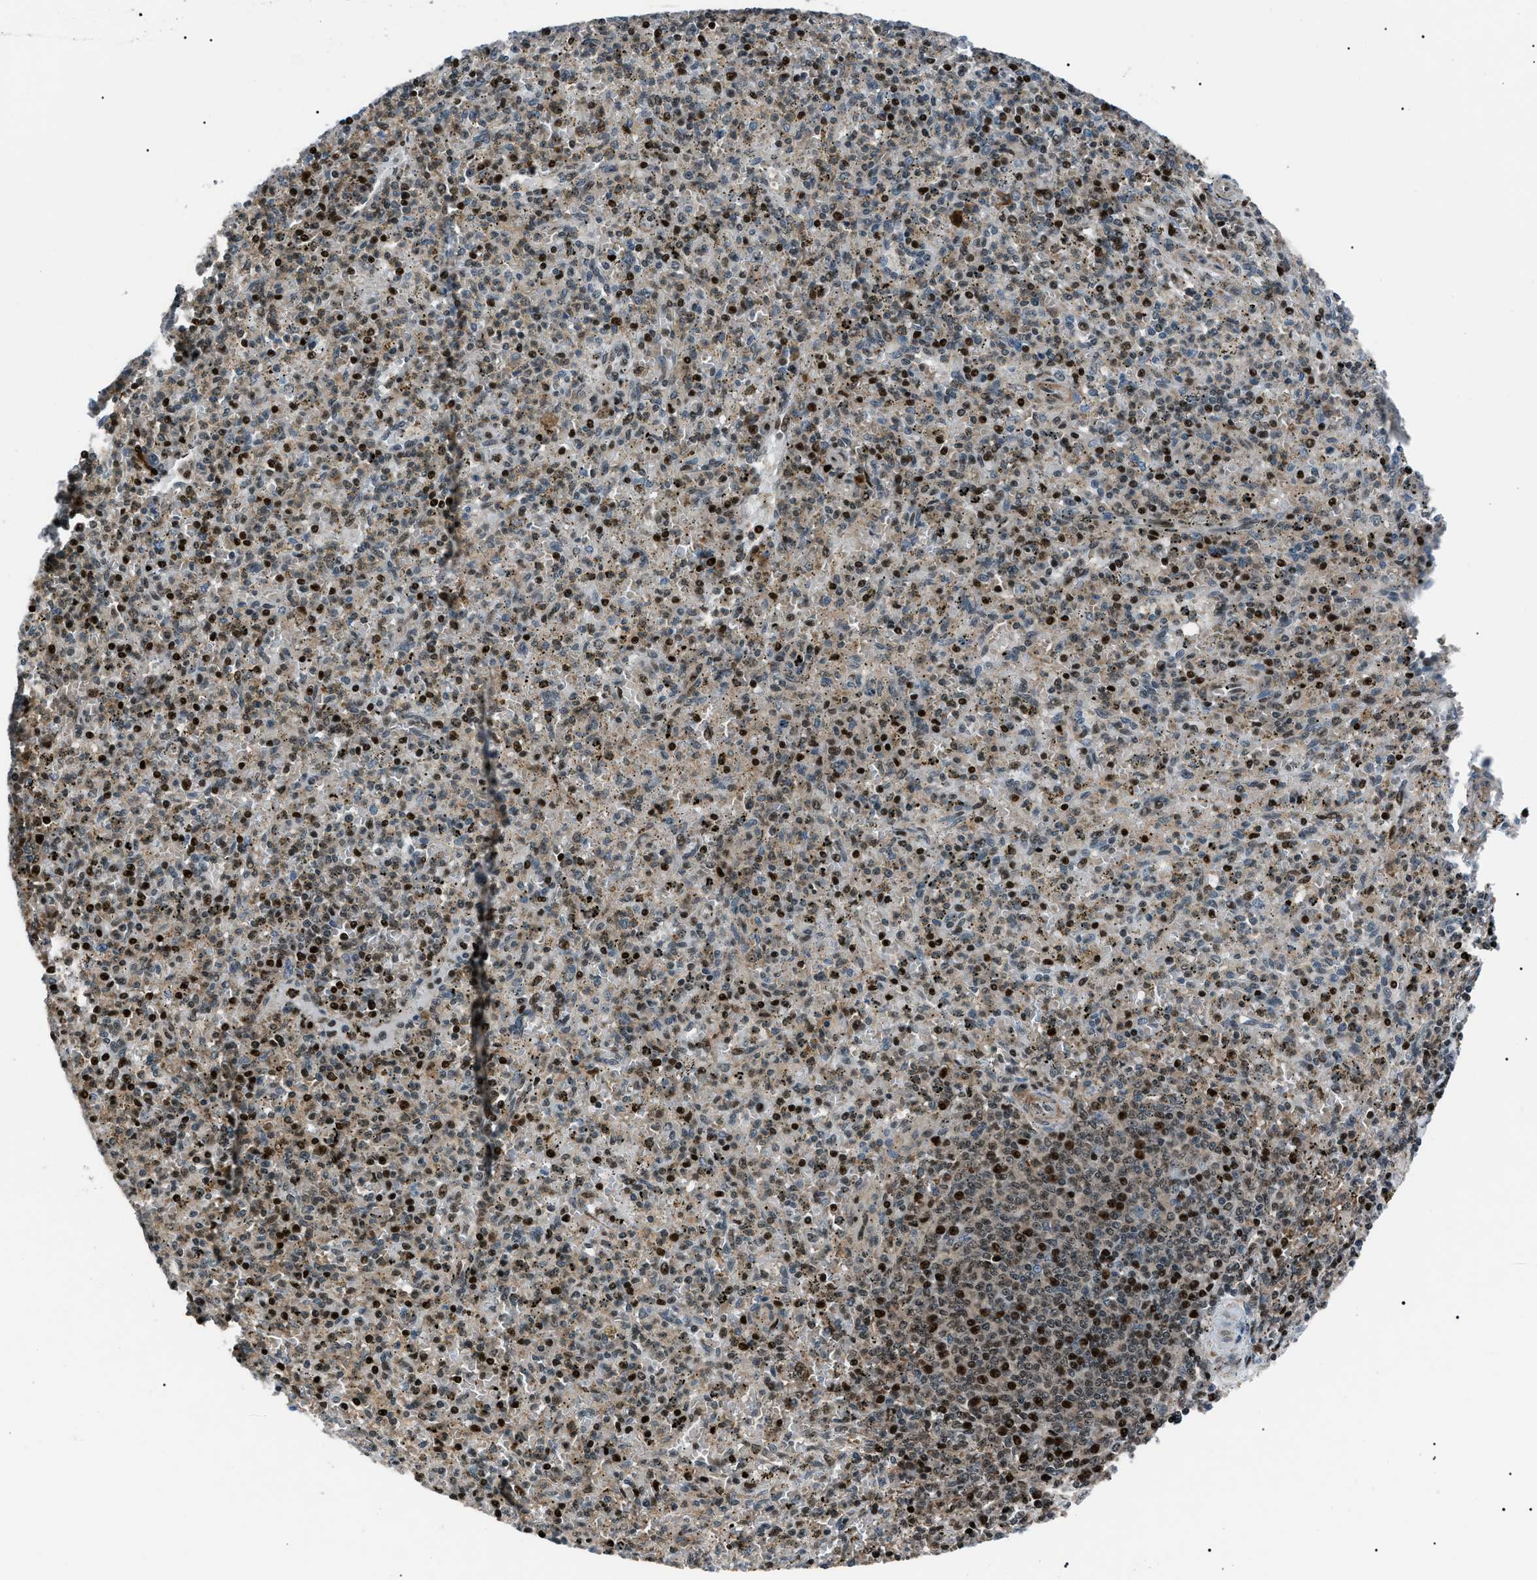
{"staining": {"intensity": "strong", "quantity": "25%-75%", "location": "nuclear"}, "tissue": "spleen", "cell_type": "Cells in red pulp", "image_type": "normal", "snomed": [{"axis": "morphology", "description": "Normal tissue, NOS"}, {"axis": "topography", "description": "Spleen"}], "caption": "The image exhibits staining of benign spleen, revealing strong nuclear protein expression (brown color) within cells in red pulp.", "gene": "PRKX", "patient": {"sex": "male", "age": 72}}